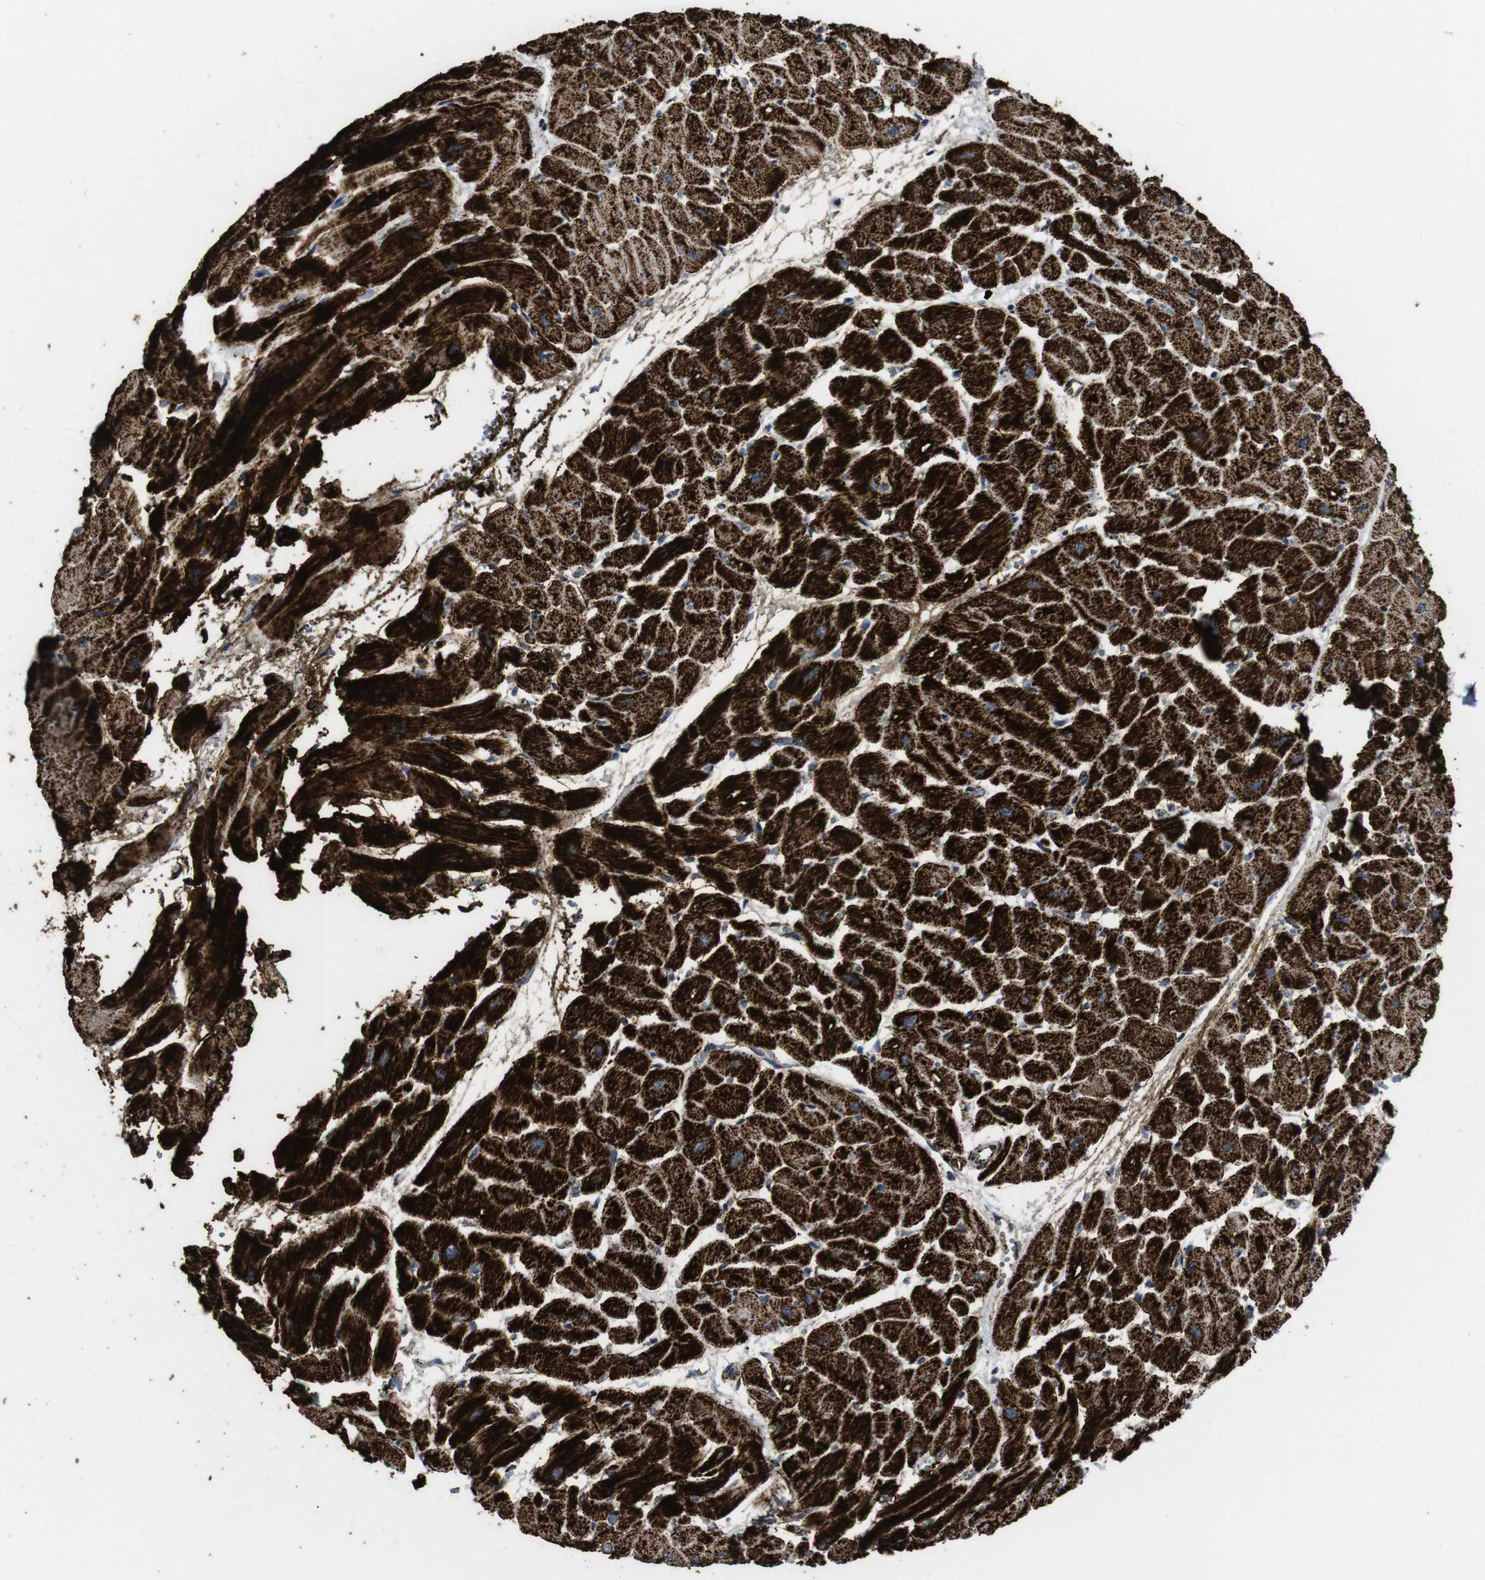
{"staining": {"intensity": "strong", "quantity": ">75%", "location": "cytoplasmic/membranous"}, "tissue": "heart muscle", "cell_type": "Cardiomyocytes", "image_type": "normal", "snomed": [{"axis": "morphology", "description": "Normal tissue, NOS"}, {"axis": "topography", "description": "Heart"}], "caption": "Immunohistochemistry (IHC) of benign heart muscle demonstrates high levels of strong cytoplasmic/membranous positivity in approximately >75% of cardiomyocytes.", "gene": "ATP5F1A", "patient": {"sex": "male", "age": 45}}